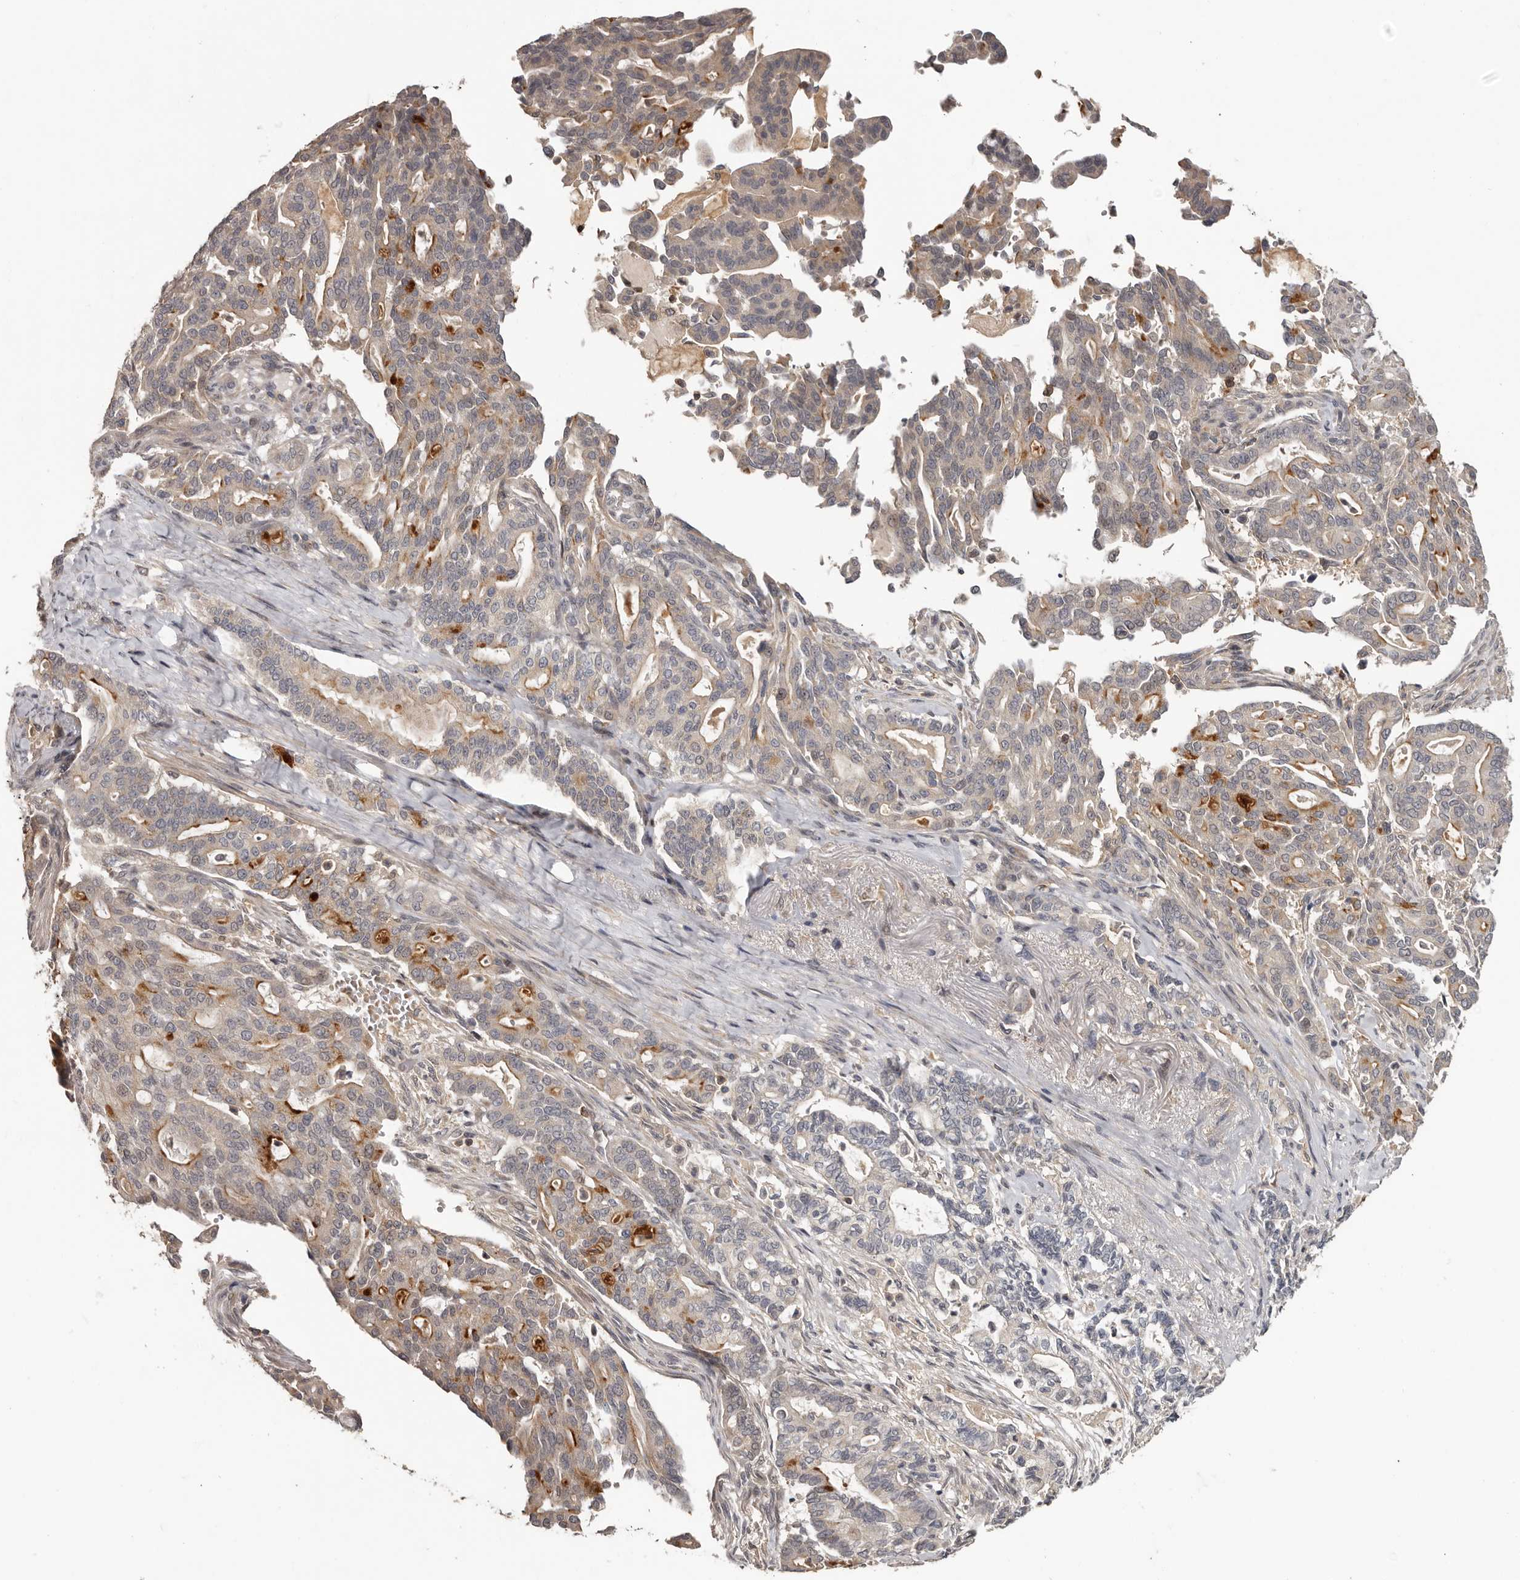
{"staining": {"intensity": "moderate", "quantity": "<25%", "location": "cytoplasmic/membranous"}, "tissue": "pancreatic cancer", "cell_type": "Tumor cells", "image_type": "cancer", "snomed": [{"axis": "morphology", "description": "Adenocarcinoma, NOS"}, {"axis": "topography", "description": "Pancreas"}], "caption": "Immunohistochemistry (DAB (3,3'-diaminobenzidine)) staining of pancreatic cancer (adenocarcinoma) demonstrates moderate cytoplasmic/membranous protein expression in about <25% of tumor cells.", "gene": "ANKRD44", "patient": {"sex": "male", "age": 63}}